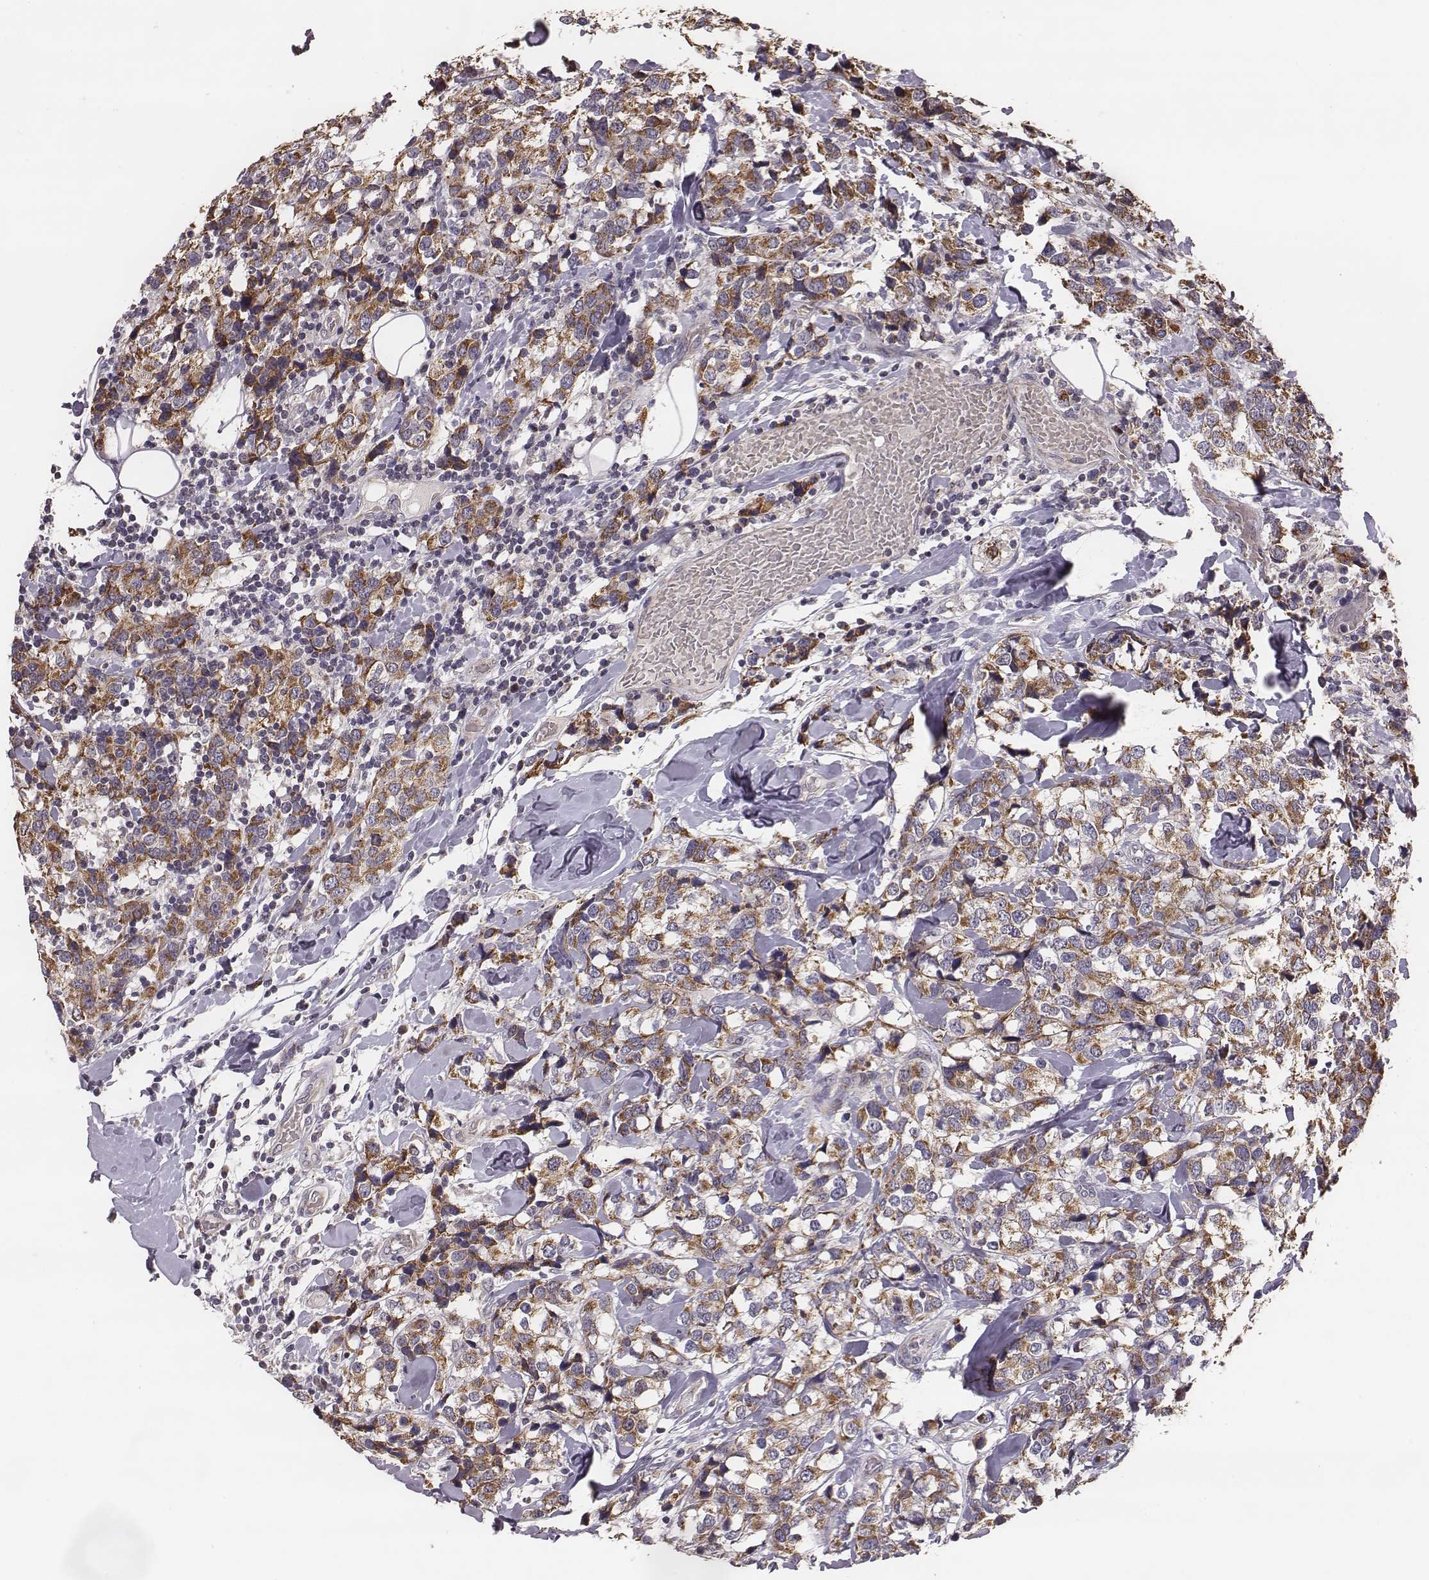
{"staining": {"intensity": "moderate", "quantity": ">75%", "location": "cytoplasmic/membranous"}, "tissue": "breast cancer", "cell_type": "Tumor cells", "image_type": "cancer", "snomed": [{"axis": "morphology", "description": "Lobular carcinoma"}, {"axis": "topography", "description": "Breast"}], "caption": "Protein staining reveals moderate cytoplasmic/membranous expression in about >75% of tumor cells in lobular carcinoma (breast). (Stains: DAB in brown, nuclei in blue, Microscopy: brightfield microscopy at high magnification).", "gene": "HAVCR1", "patient": {"sex": "female", "age": 59}}